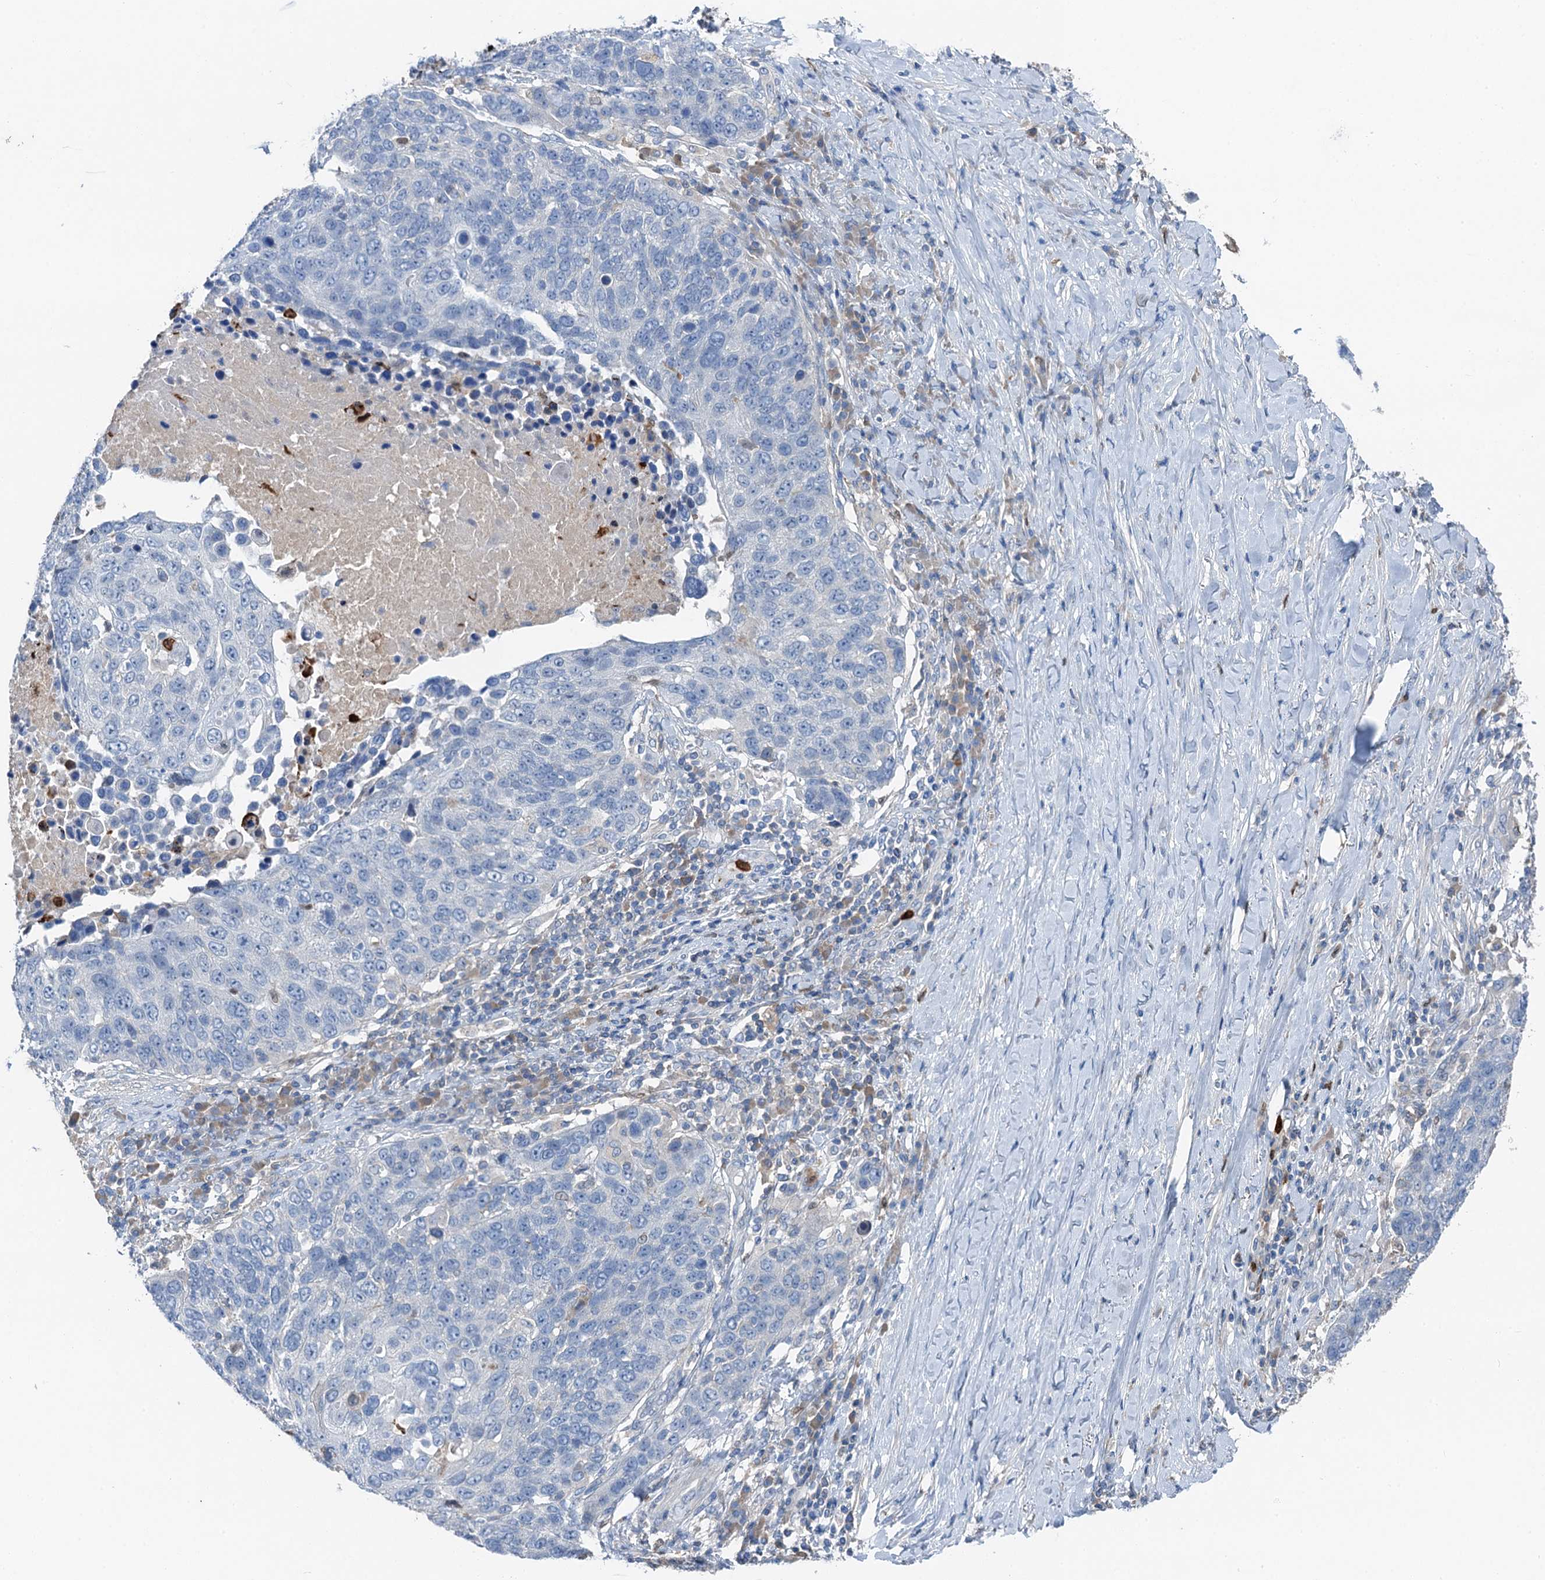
{"staining": {"intensity": "negative", "quantity": "none", "location": "none"}, "tissue": "lung cancer", "cell_type": "Tumor cells", "image_type": "cancer", "snomed": [{"axis": "morphology", "description": "Normal tissue, NOS"}, {"axis": "morphology", "description": "Squamous cell carcinoma, NOS"}, {"axis": "topography", "description": "Lymph node"}, {"axis": "topography", "description": "Lung"}], "caption": "A photomicrograph of lung cancer (squamous cell carcinoma) stained for a protein demonstrates no brown staining in tumor cells.", "gene": "OTOA", "patient": {"sex": "male", "age": 66}}